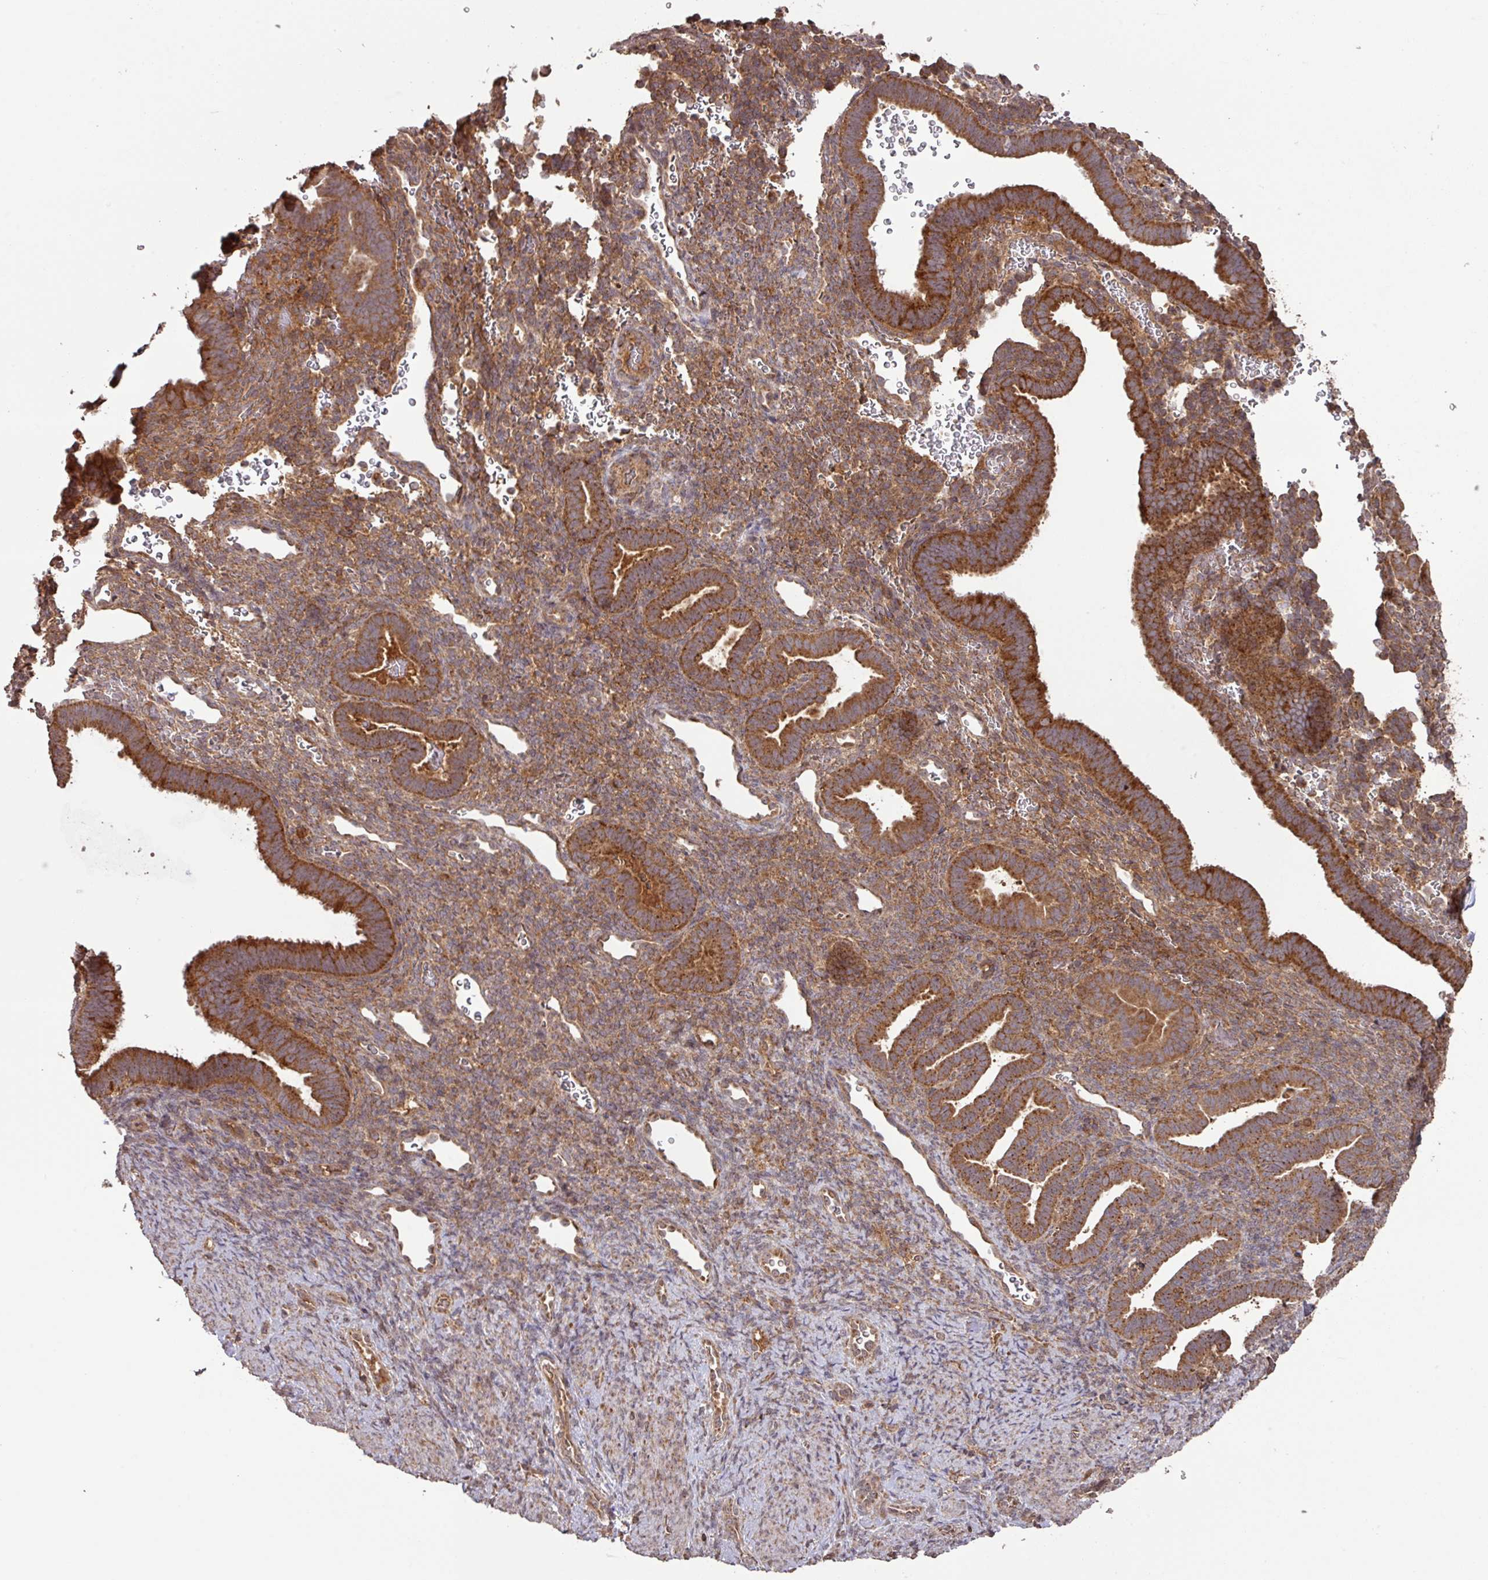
{"staining": {"intensity": "moderate", "quantity": ">75%", "location": "cytoplasmic/membranous"}, "tissue": "endometrium", "cell_type": "Cells in endometrial stroma", "image_type": "normal", "snomed": [{"axis": "morphology", "description": "Normal tissue, NOS"}, {"axis": "topography", "description": "Endometrium"}], "caption": "Moderate cytoplasmic/membranous positivity for a protein is appreciated in about >75% of cells in endometrial stroma of unremarkable endometrium using immunohistochemistry (IHC).", "gene": "MRRF", "patient": {"sex": "female", "age": 34}}